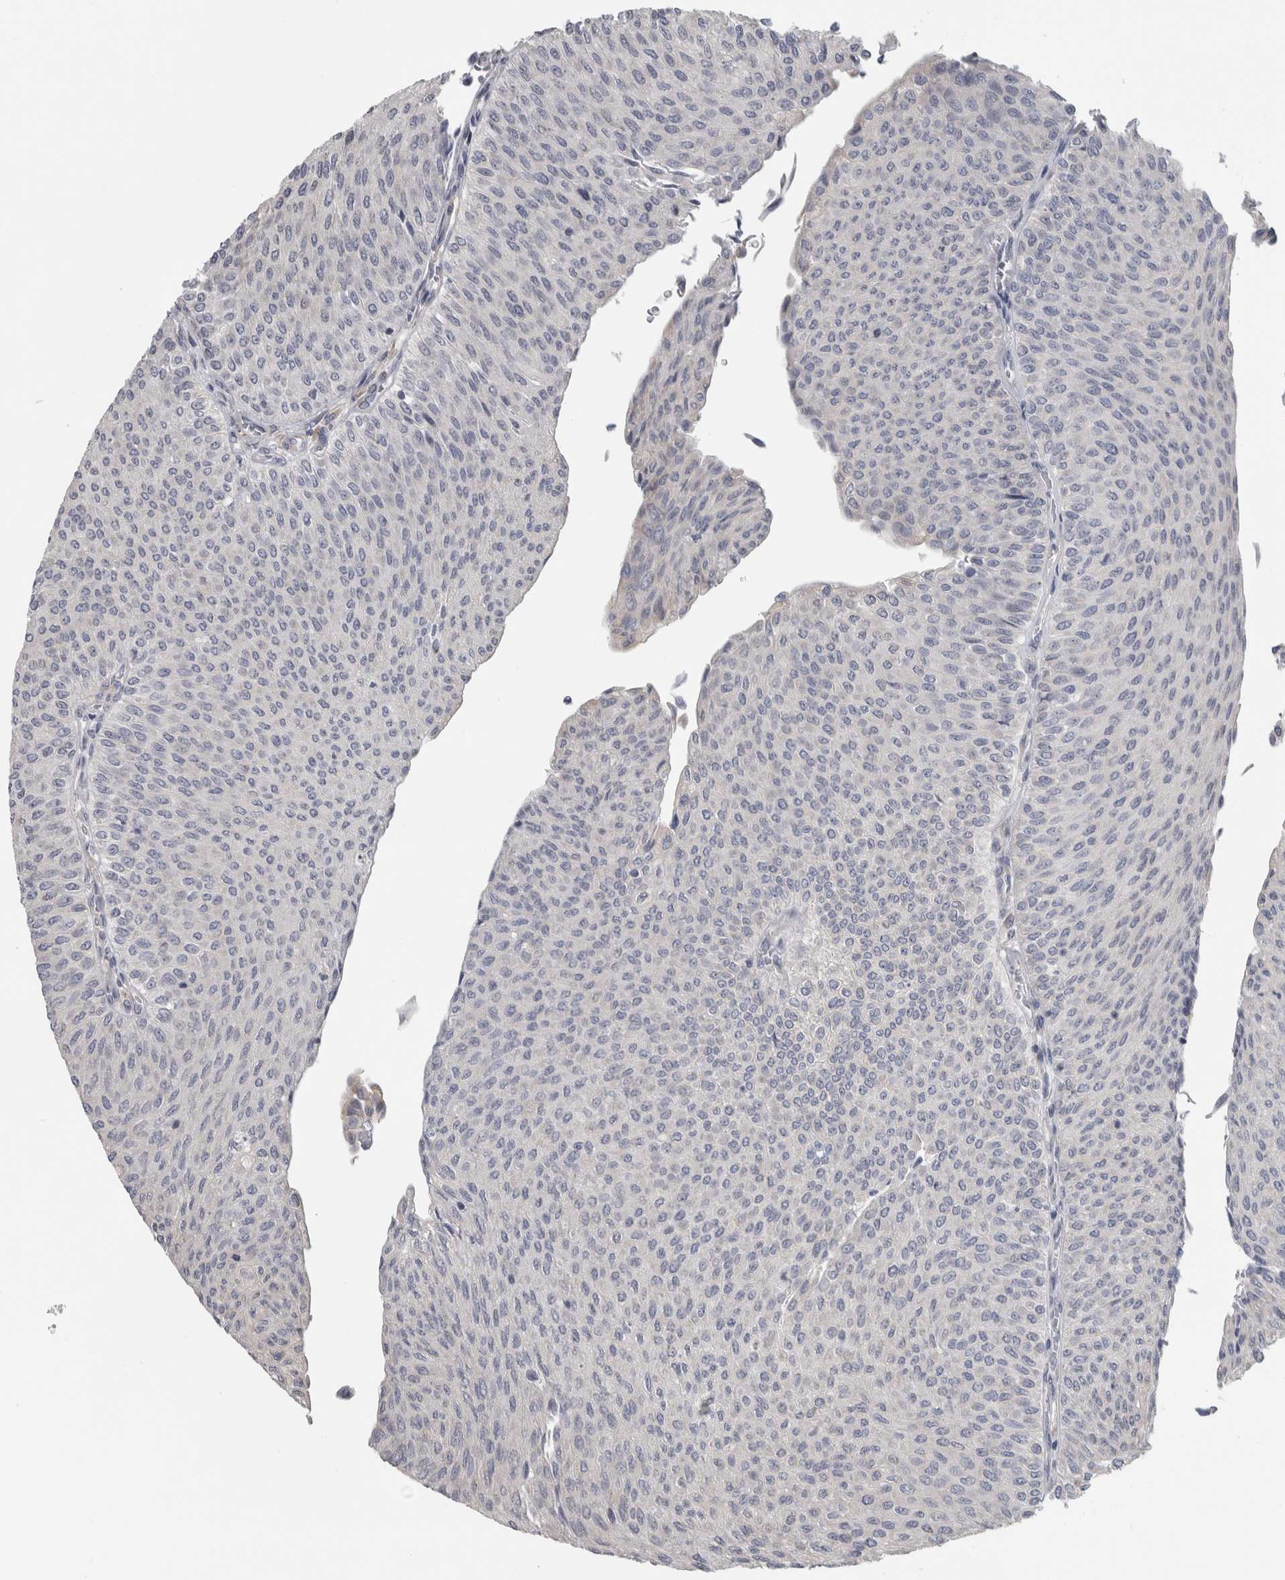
{"staining": {"intensity": "negative", "quantity": "none", "location": "none"}, "tissue": "urothelial cancer", "cell_type": "Tumor cells", "image_type": "cancer", "snomed": [{"axis": "morphology", "description": "Urothelial carcinoma, Low grade"}, {"axis": "topography", "description": "Urinary bladder"}], "caption": "An immunohistochemistry photomicrograph of urothelial carcinoma (low-grade) is shown. There is no staining in tumor cells of urothelial carcinoma (low-grade).", "gene": "TMEM242", "patient": {"sex": "male", "age": 78}}